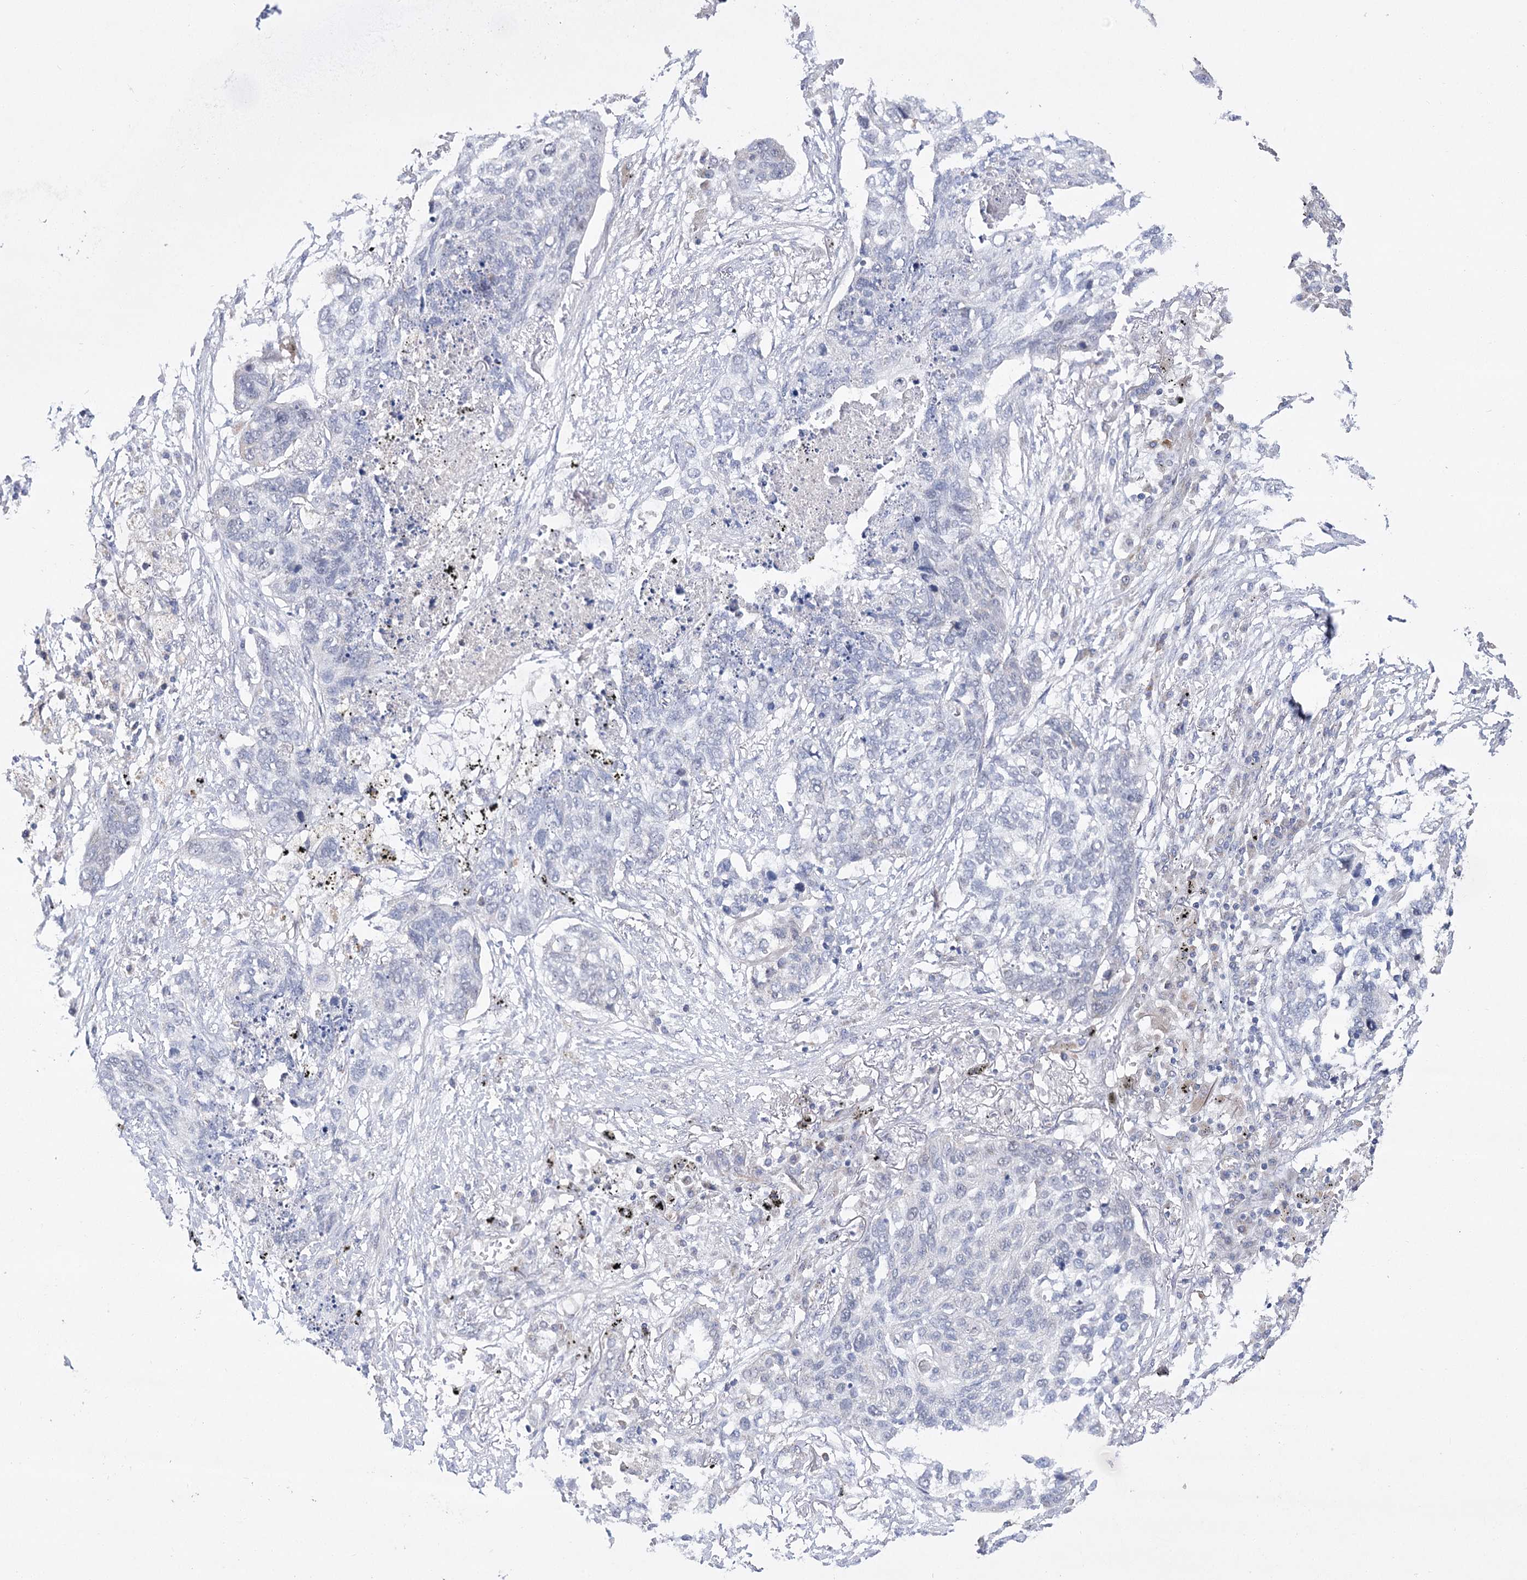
{"staining": {"intensity": "negative", "quantity": "none", "location": "none"}, "tissue": "lung cancer", "cell_type": "Tumor cells", "image_type": "cancer", "snomed": [{"axis": "morphology", "description": "Squamous cell carcinoma, NOS"}, {"axis": "topography", "description": "Lung"}], "caption": "The IHC histopathology image has no significant staining in tumor cells of squamous cell carcinoma (lung) tissue. (Stains: DAB immunohistochemistry with hematoxylin counter stain, Microscopy: brightfield microscopy at high magnification).", "gene": "ECHDC3", "patient": {"sex": "female", "age": 63}}